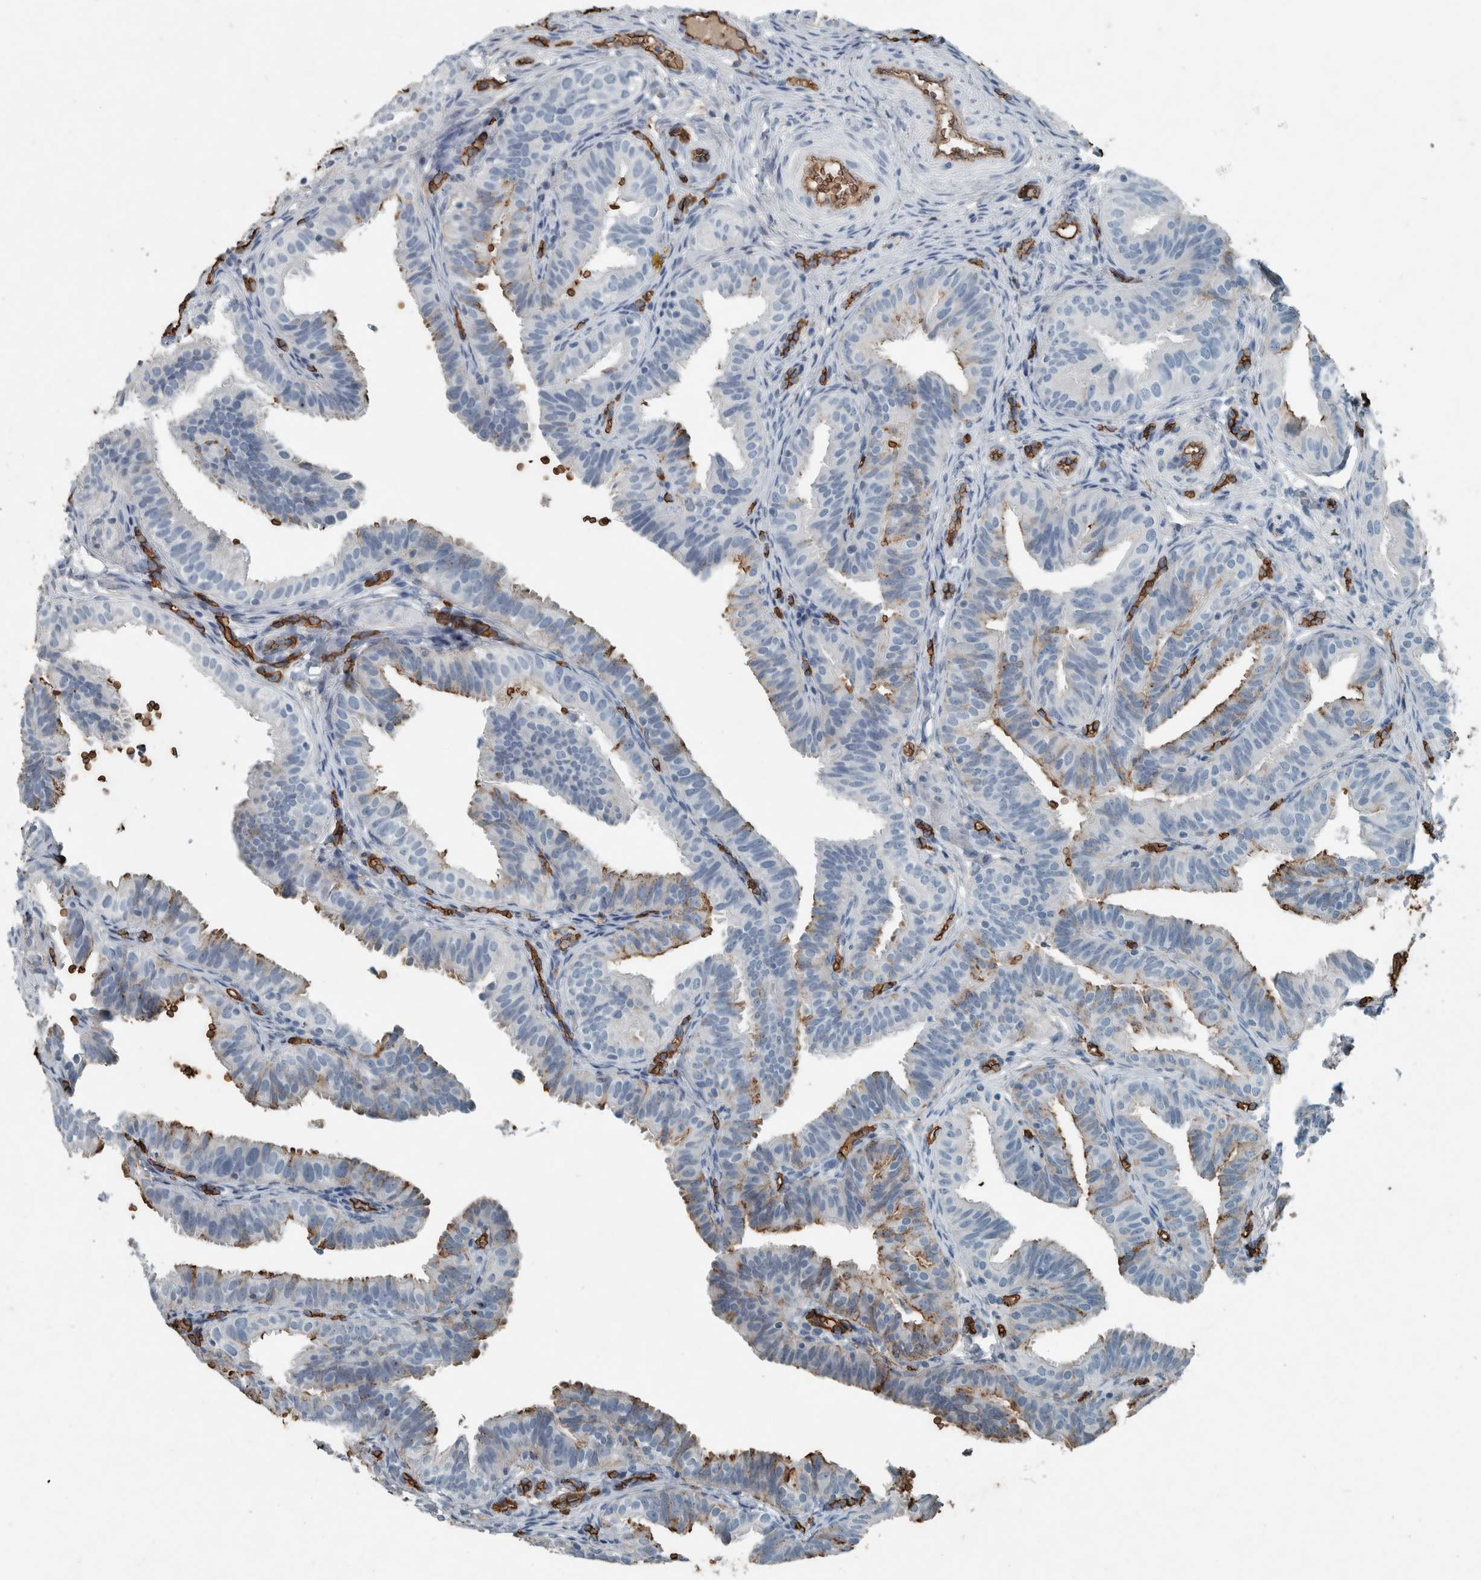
{"staining": {"intensity": "strong", "quantity": "25%-75%", "location": "cytoplasmic/membranous"}, "tissue": "fallopian tube", "cell_type": "Glandular cells", "image_type": "normal", "snomed": [{"axis": "morphology", "description": "Normal tissue, NOS"}, {"axis": "topography", "description": "Fallopian tube"}], "caption": "This micrograph reveals immunohistochemistry (IHC) staining of normal human fallopian tube, with high strong cytoplasmic/membranous expression in approximately 25%-75% of glandular cells.", "gene": "LBP", "patient": {"sex": "female", "age": 35}}